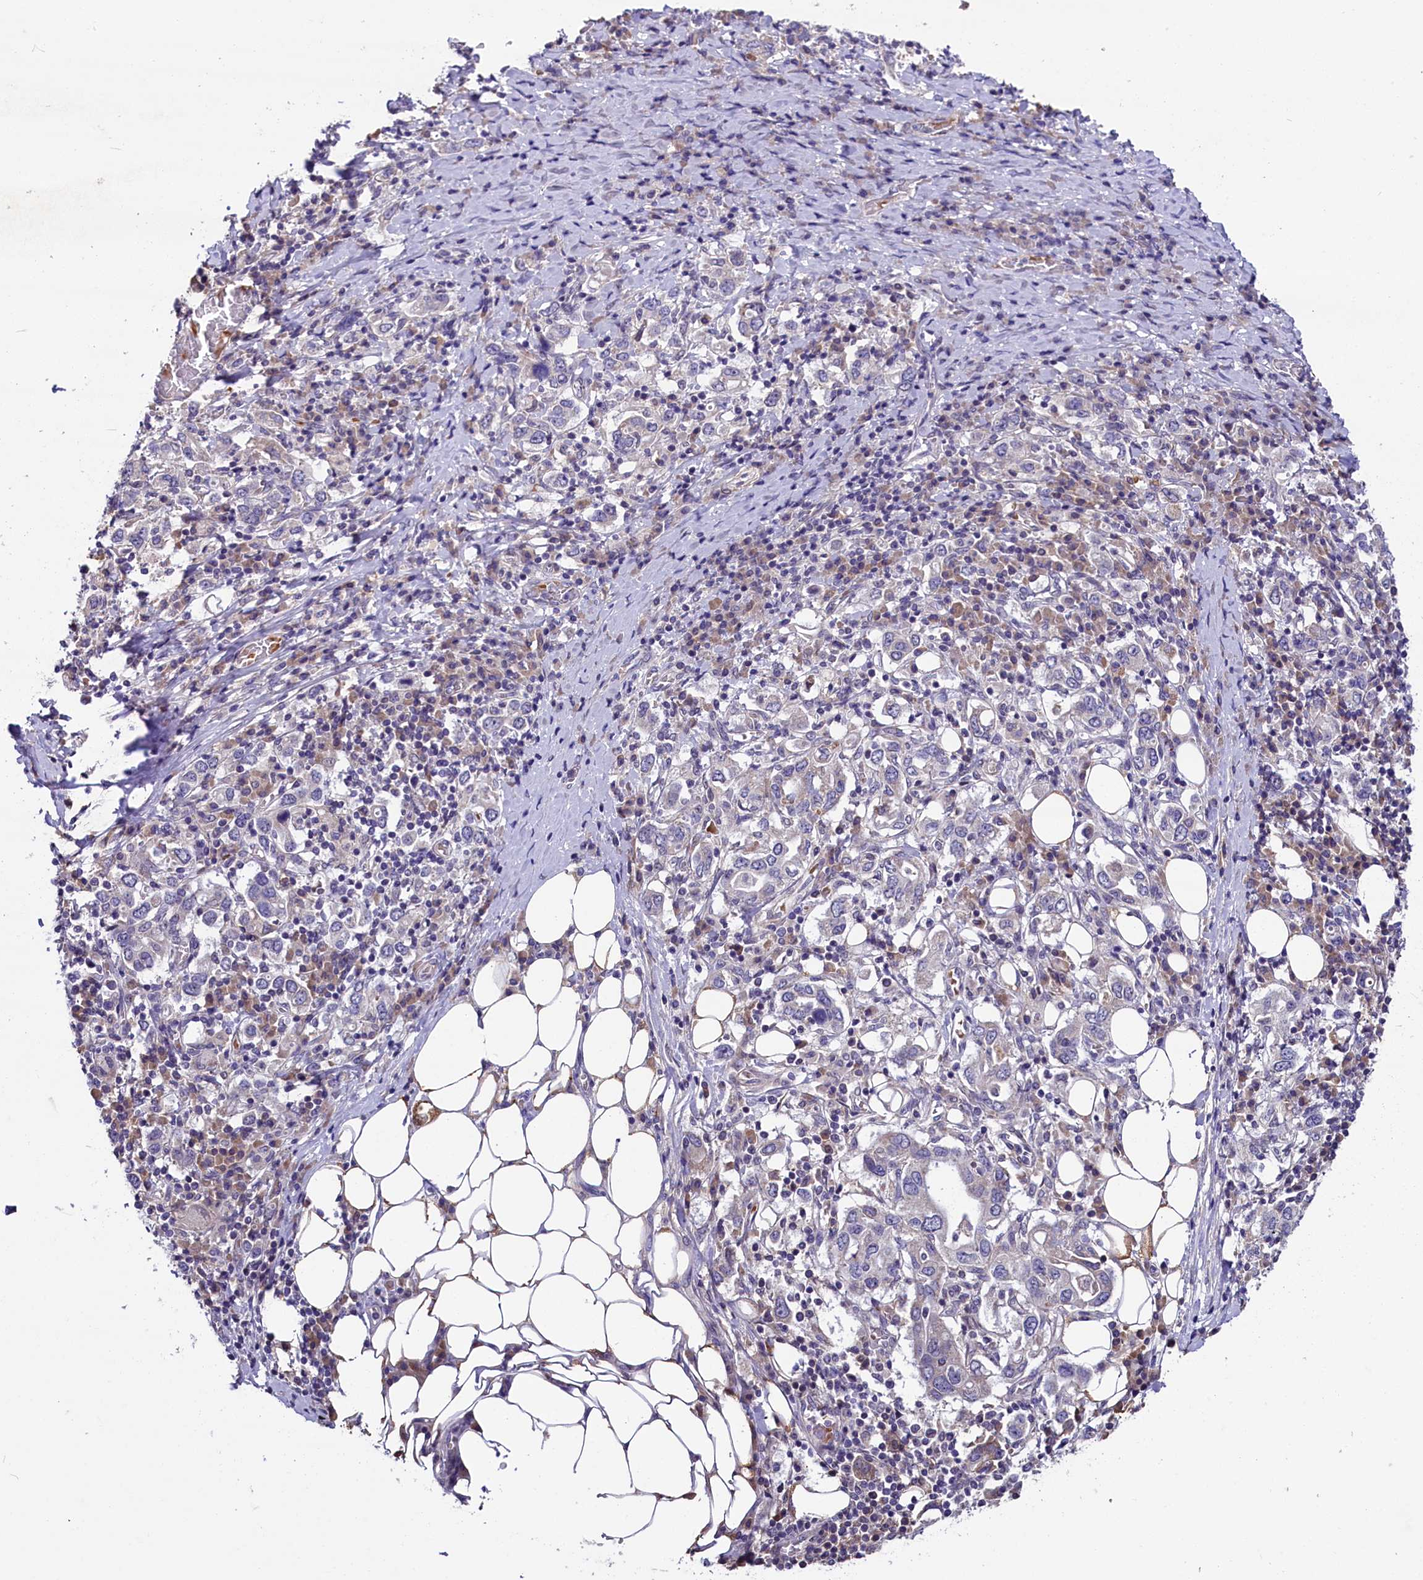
{"staining": {"intensity": "negative", "quantity": "none", "location": "none"}, "tissue": "stomach cancer", "cell_type": "Tumor cells", "image_type": "cancer", "snomed": [{"axis": "morphology", "description": "Adenocarcinoma, NOS"}, {"axis": "topography", "description": "Stomach, upper"}, {"axis": "topography", "description": "Stomach"}], "caption": "DAB immunohistochemical staining of stomach cancer (adenocarcinoma) reveals no significant positivity in tumor cells.", "gene": "SLC39A6", "patient": {"sex": "male", "age": 62}}